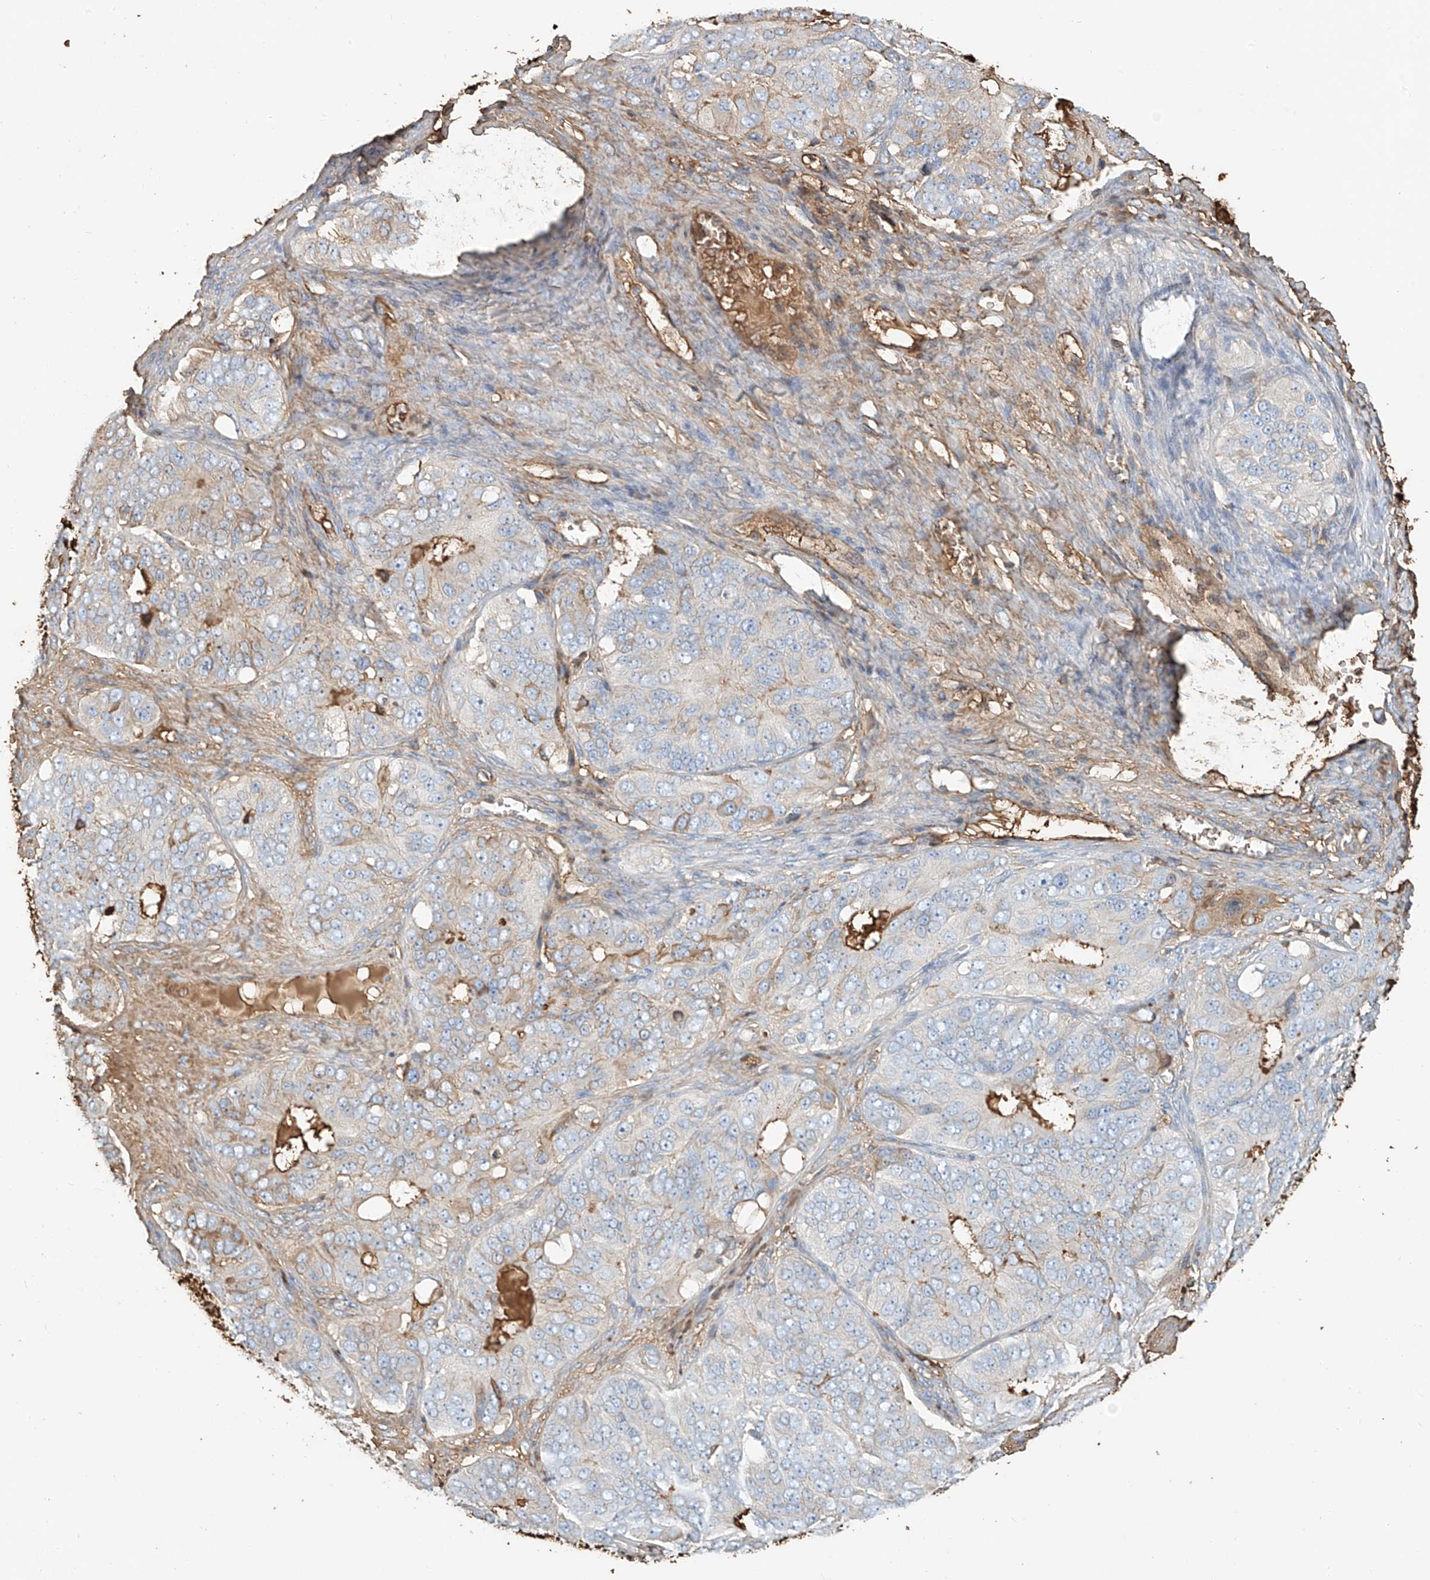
{"staining": {"intensity": "weak", "quantity": "<25%", "location": "cytoplasmic/membranous"}, "tissue": "ovarian cancer", "cell_type": "Tumor cells", "image_type": "cancer", "snomed": [{"axis": "morphology", "description": "Carcinoma, endometroid"}, {"axis": "topography", "description": "Ovary"}], "caption": "An image of ovarian cancer (endometroid carcinoma) stained for a protein displays no brown staining in tumor cells. (DAB (3,3'-diaminobenzidine) immunohistochemistry visualized using brightfield microscopy, high magnification).", "gene": "ZFP30", "patient": {"sex": "female", "age": 51}}